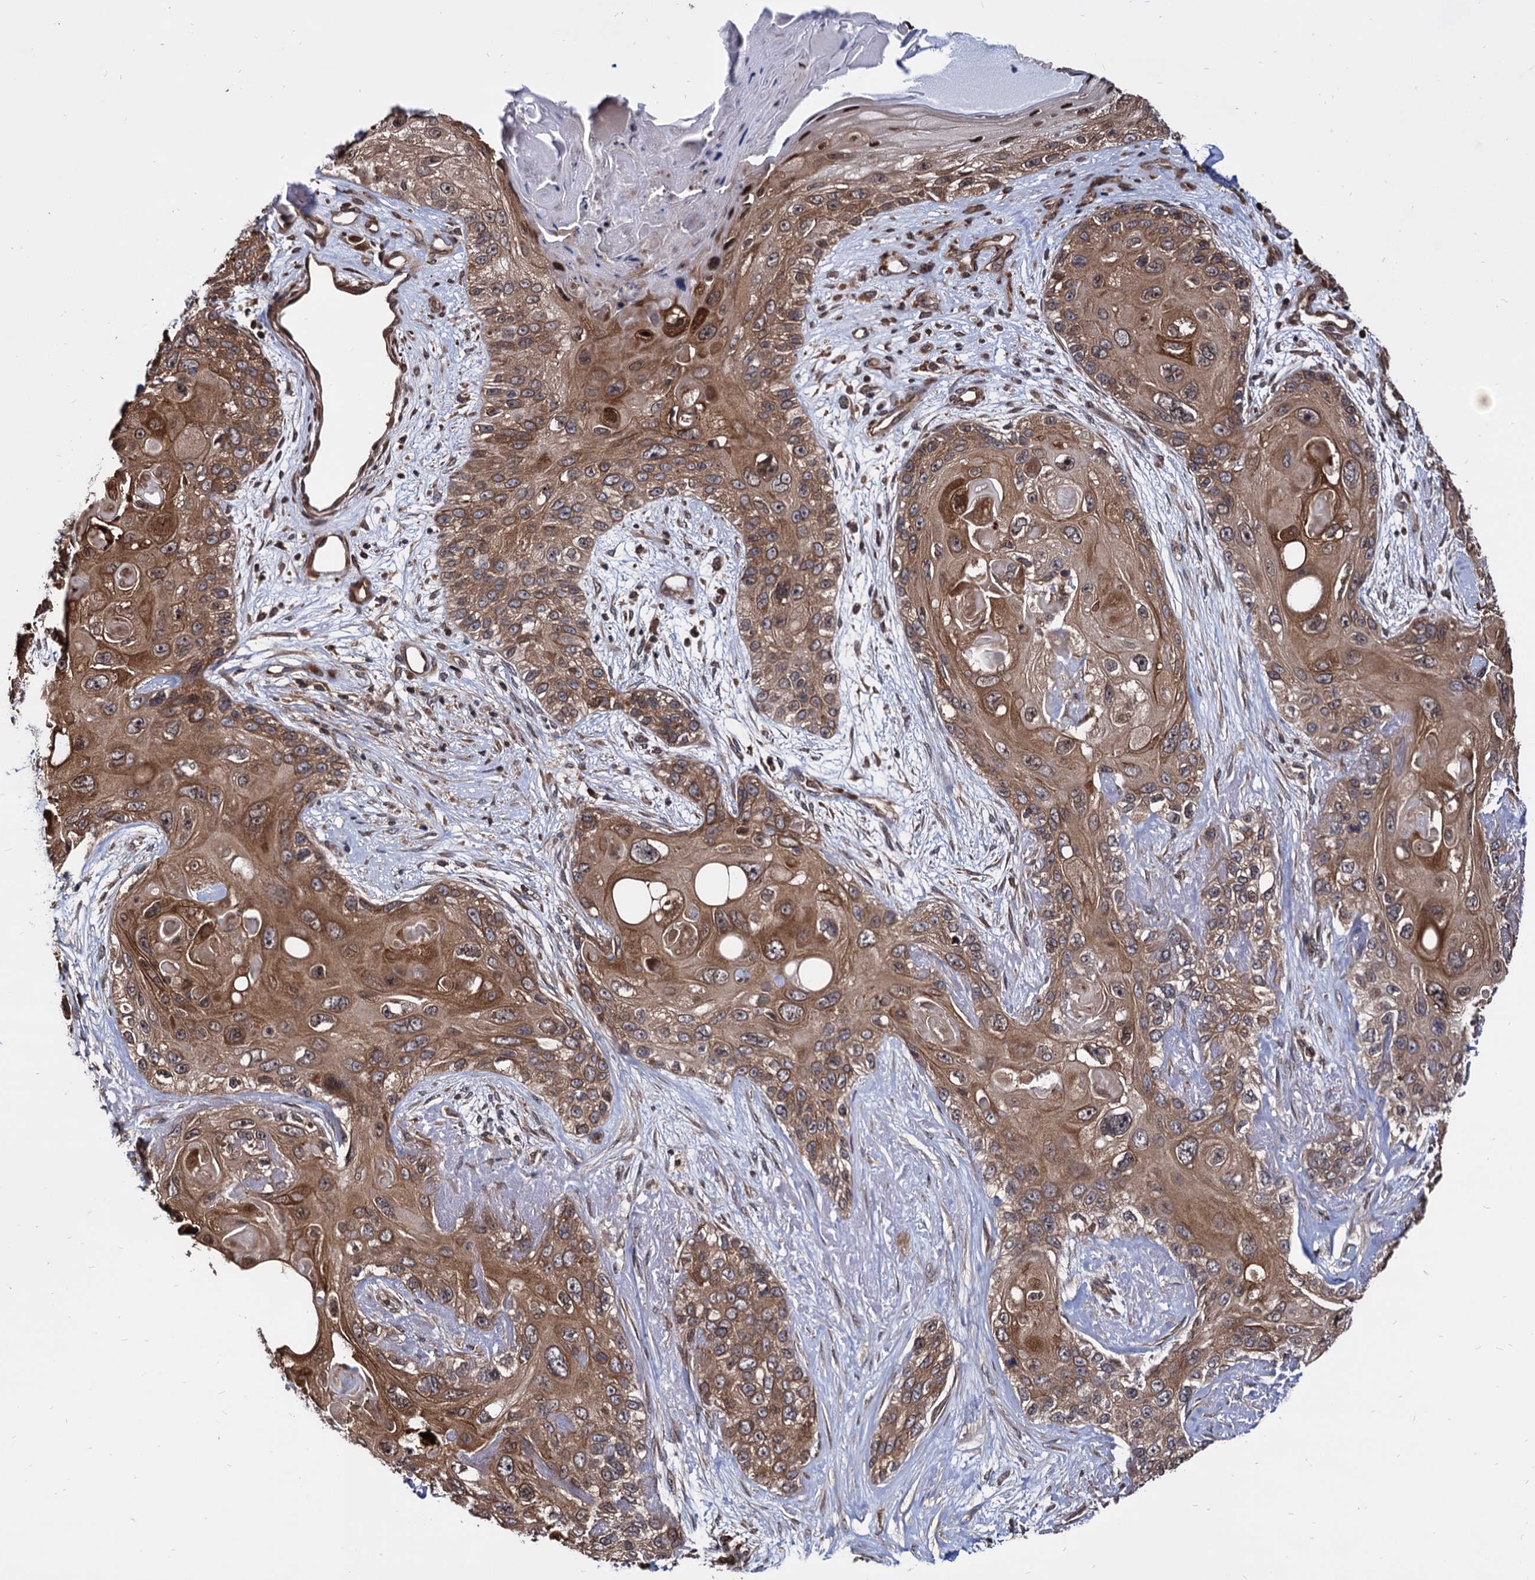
{"staining": {"intensity": "moderate", "quantity": ">75%", "location": "cytoplasmic/membranous,nuclear"}, "tissue": "skin cancer", "cell_type": "Tumor cells", "image_type": "cancer", "snomed": [{"axis": "morphology", "description": "Normal tissue, NOS"}, {"axis": "morphology", "description": "Squamous cell carcinoma, NOS"}, {"axis": "topography", "description": "Skin"}], "caption": "Immunohistochemistry (DAB (3,3'-diaminobenzidine)) staining of human skin cancer displays moderate cytoplasmic/membranous and nuclear protein positivity in about >75% of tumor cells.", "gene": "ANKRD12", "patient": {"sex": "male", "age": 72}}